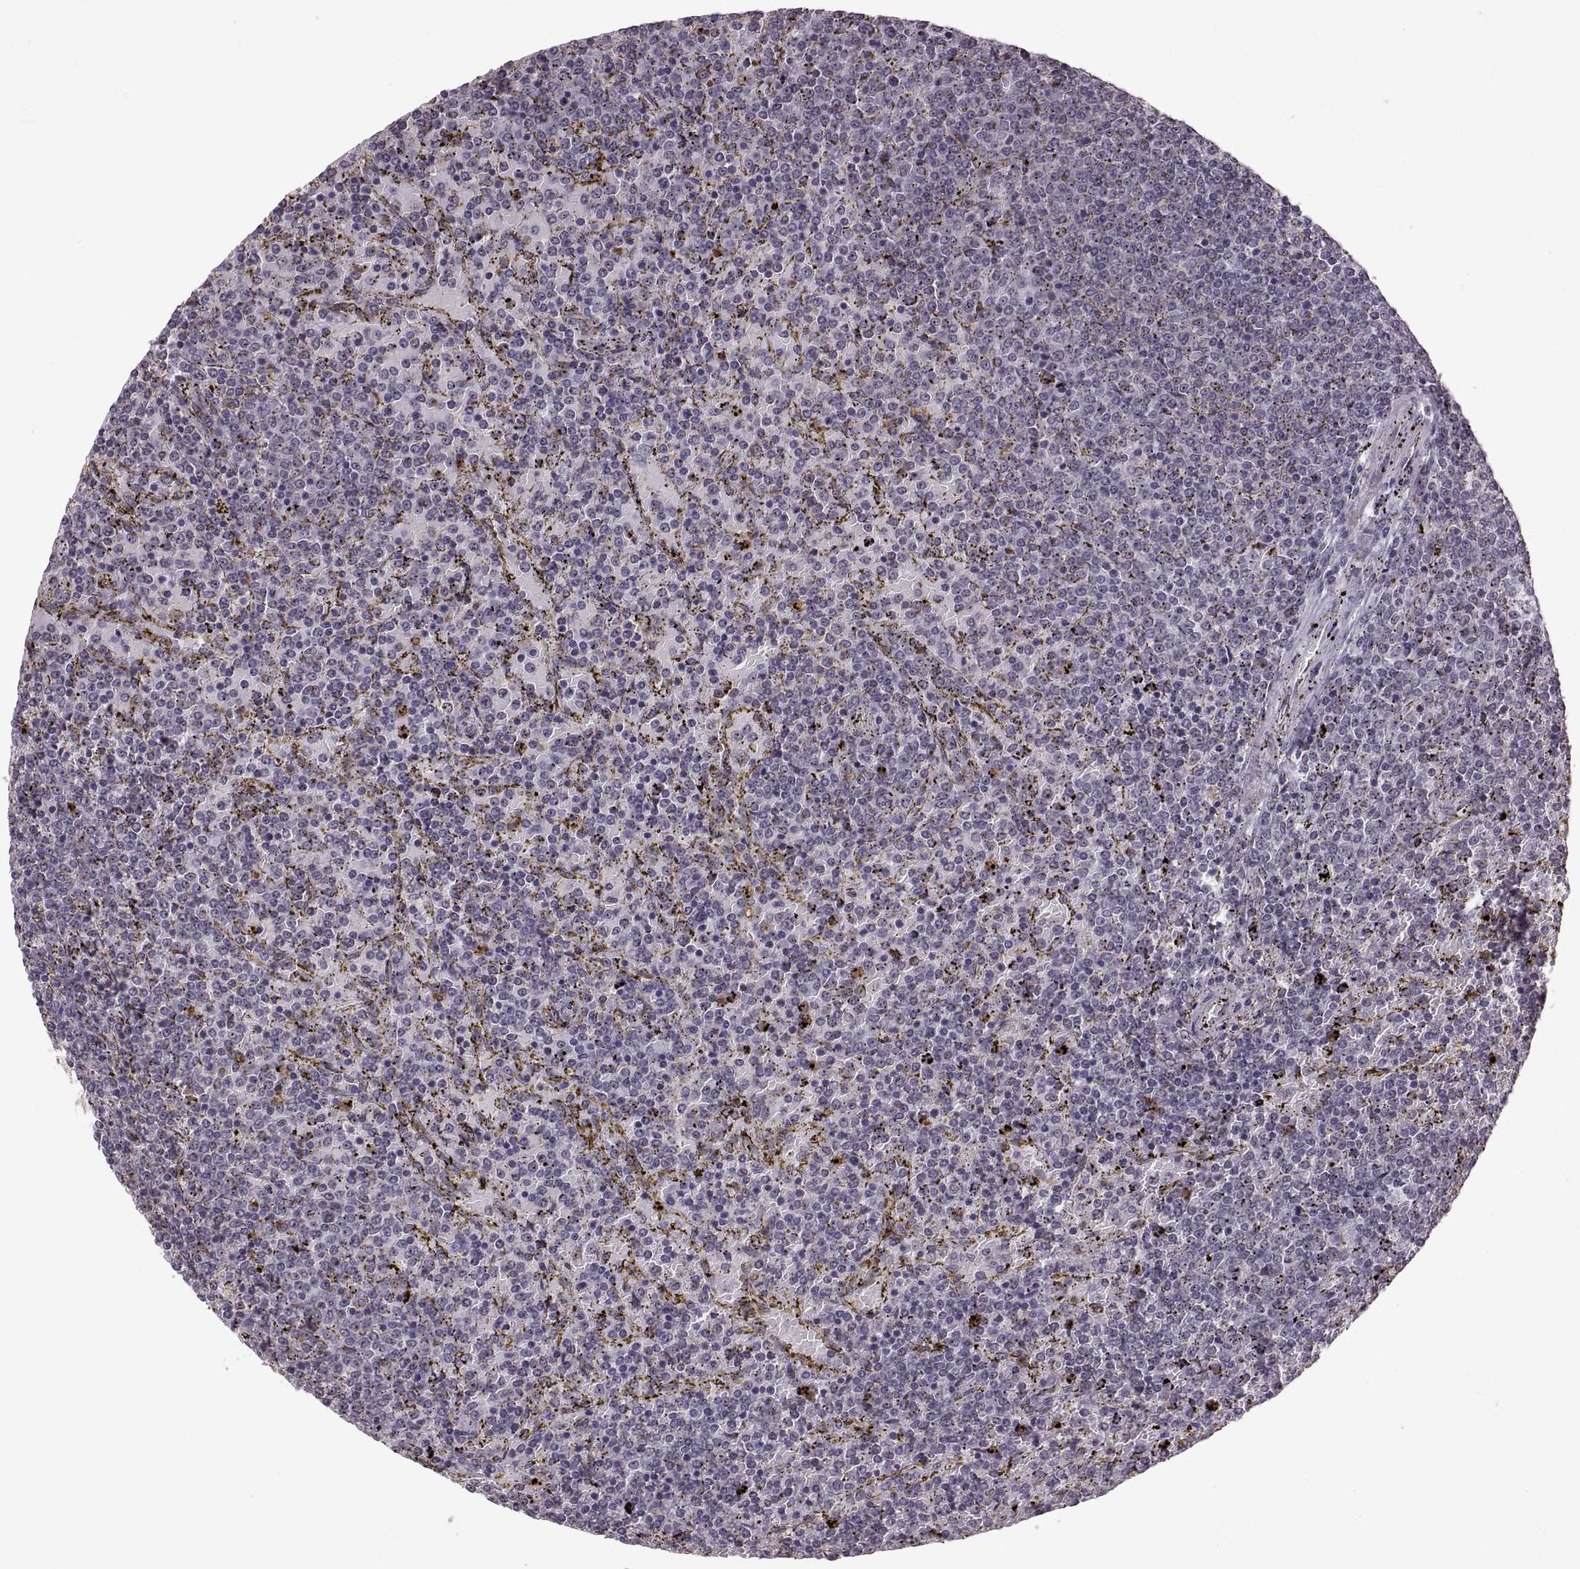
{"staining": {"intensity": "negative", "quantity": "none", "location": "none"}, "tissue": "lymphoma", "cell_type": "Tumor cells", "image_type": "cancer", "snomed": [{"axis": "morphology", "description": "Malignant lymphoma, non-Hodgkin's type, Low grade"}, {"axis": "topography", "description": "Spleen"}], "caption": "Malignant lymphoma, non-Hodgkin's type (low-grade) stained for a protein using IHC displays no staining tumor cells.", "gene": "PALS1", "patient": {"sex": "female", "age": 77}}